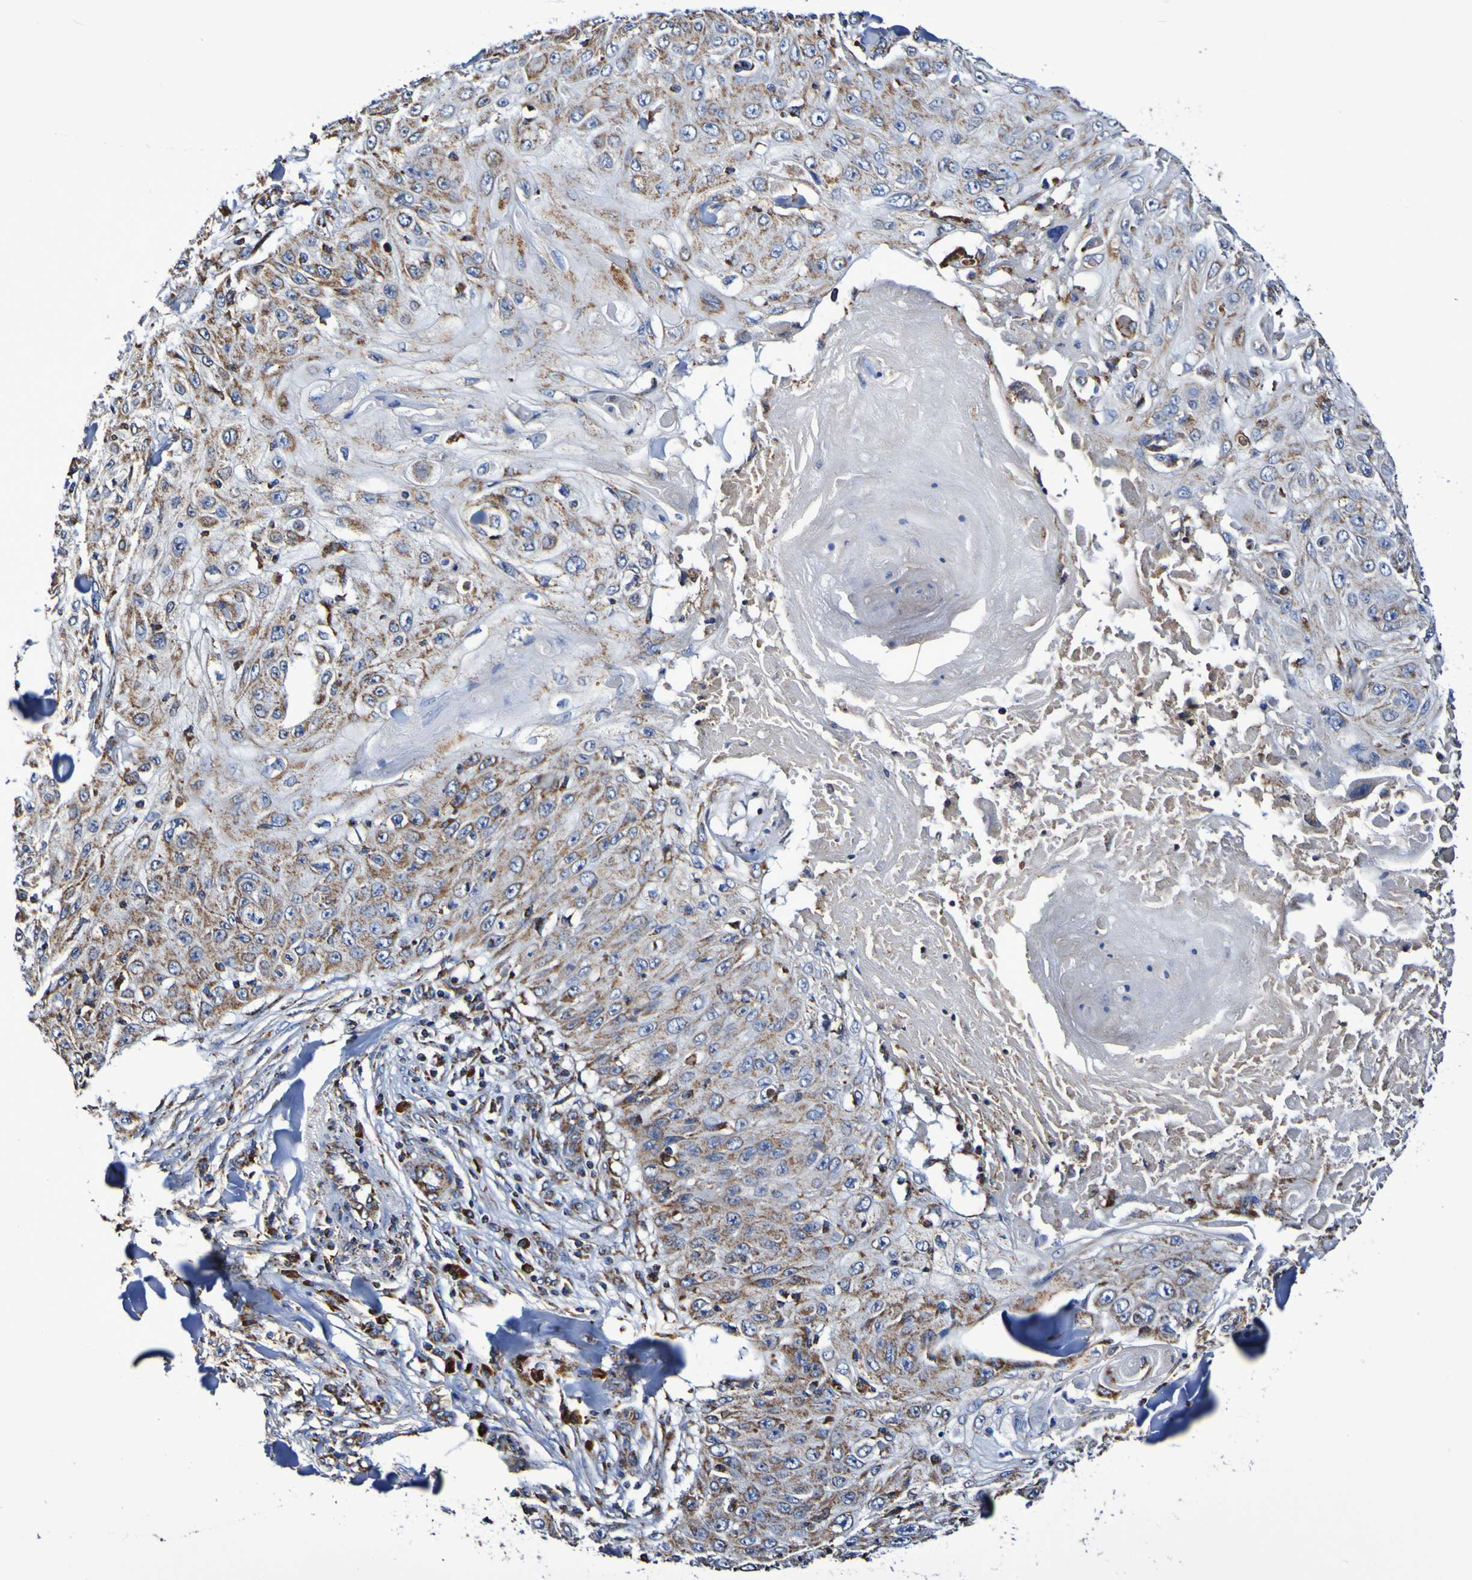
{"staining": {"intensity": "weak", "quantity": "25%-75%", "location": "cytoplasmic/membranous"}, "tissue": "skin cancer", "cell_type": "Tumor cells", "image_type": "cancer", "snomed": [{"axis": "morphology", "description": "Squamous cell carcinoma, NOS"}, {"axis": "topography", "description": "Skin"}], "caption": "High-power microscopy captured an immunohistochemistry (IHC) micrograph of squamous cell carcinoma (skin), revealing weak cytoplasmic/membranous staining in approximately 25%-75% of tumor cells. The staining is performed using DAB brown chromogen to label protein expression. The nuclei are counter-stained blue using hematoxylin.", "gene": "IL18R1", "patient": {"sex": "male", "age": 86}}